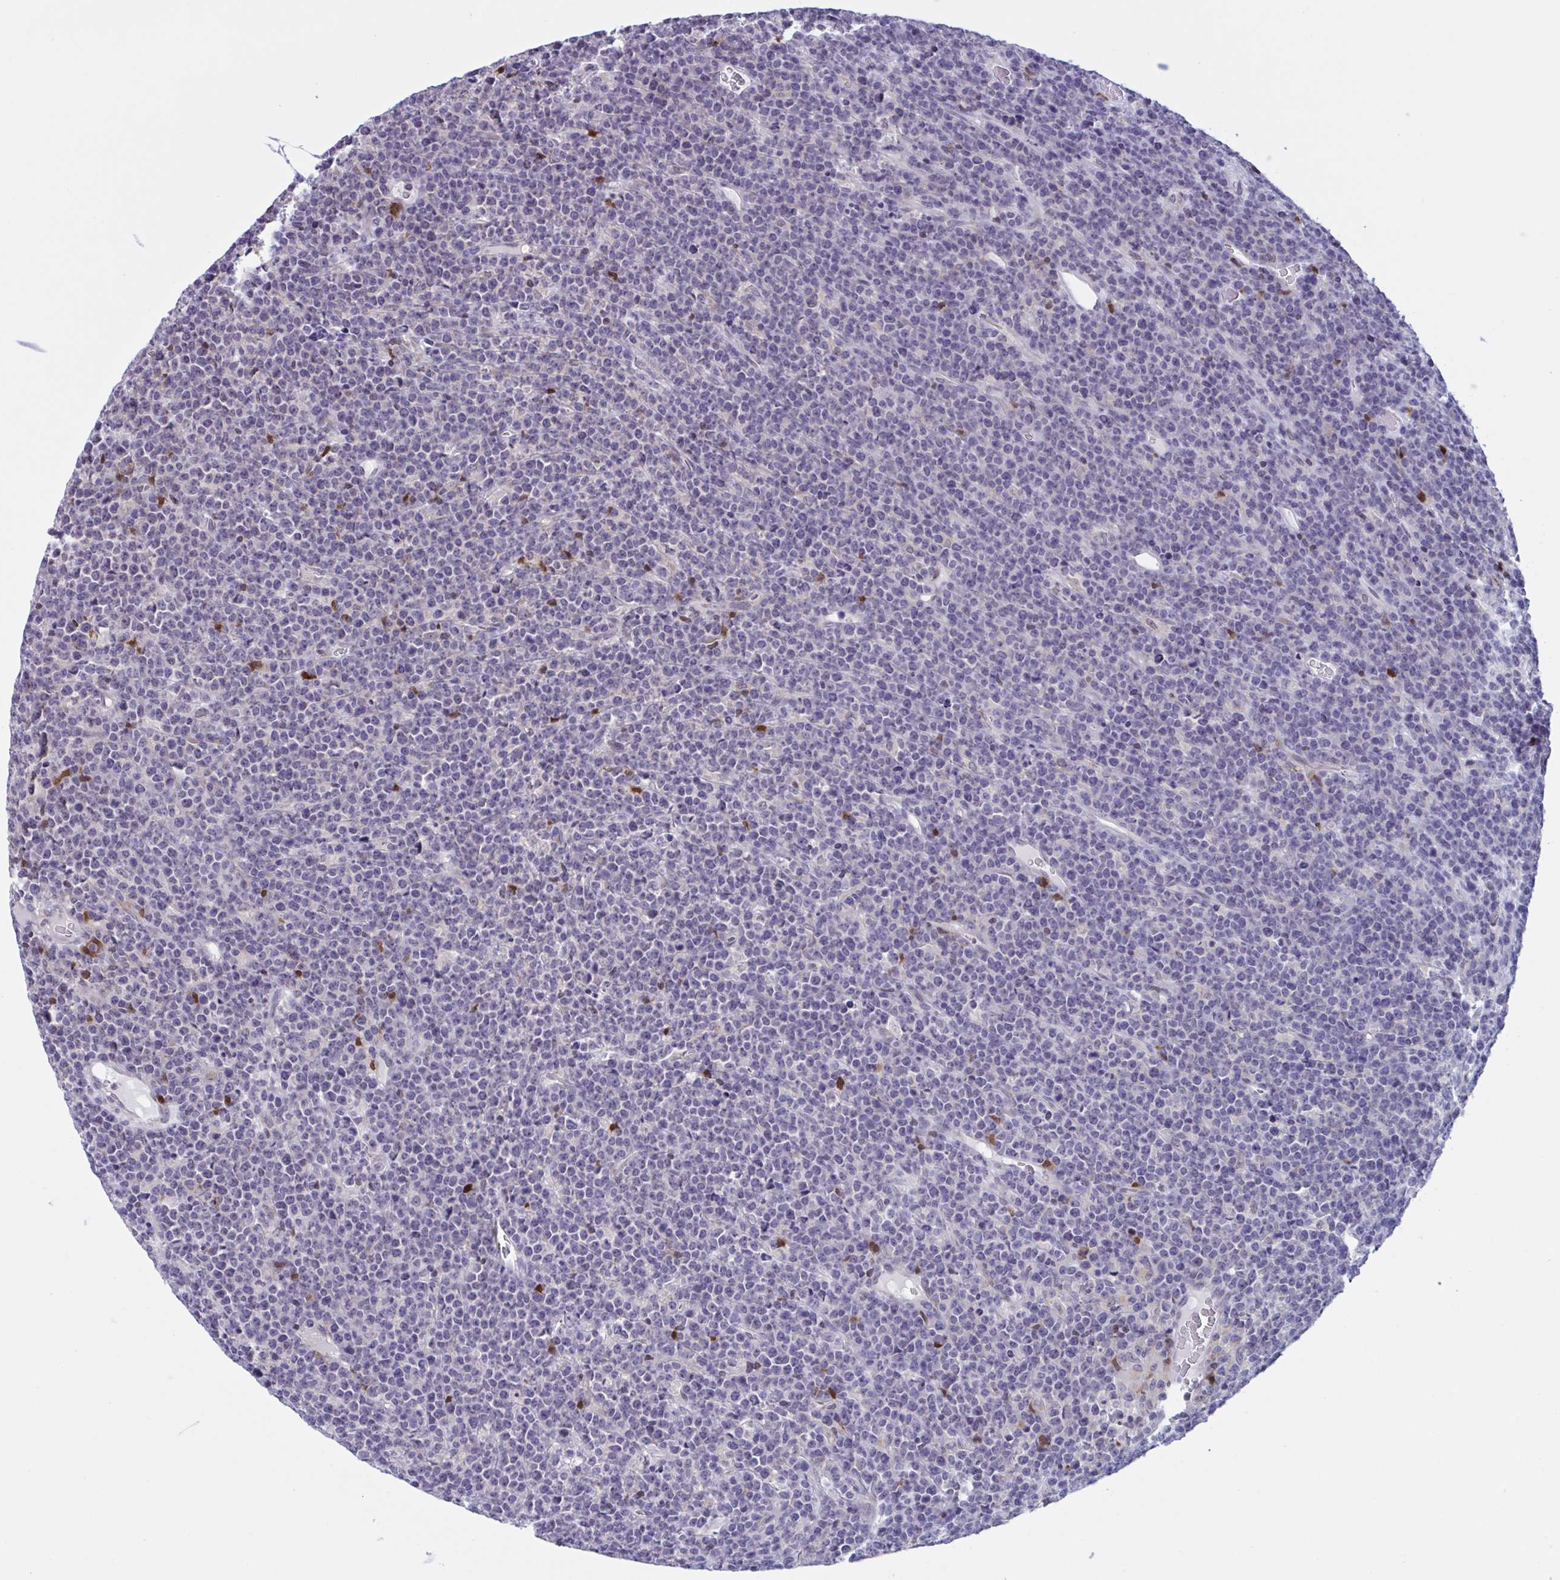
{"staining": {"intensity": "negative", "quantity": "none", "location": "none"}, "tissue": "lymphoma", "cell_type": "Tumor cells", "image_type": "cancer", "snomed": [{"axis": "morphology", "description": "Malignant lymphoma, non-Hodgkin's type, High grade"}, {"axis": "topography", "description": "Ovary"}], "caption": "High power microscopy histopathology image of an IHC micrograph of lymphoma, revealing no significant expression in tumor cells.", "gene": "SNX11", "patient": {"sex": "female", "age": 56}}